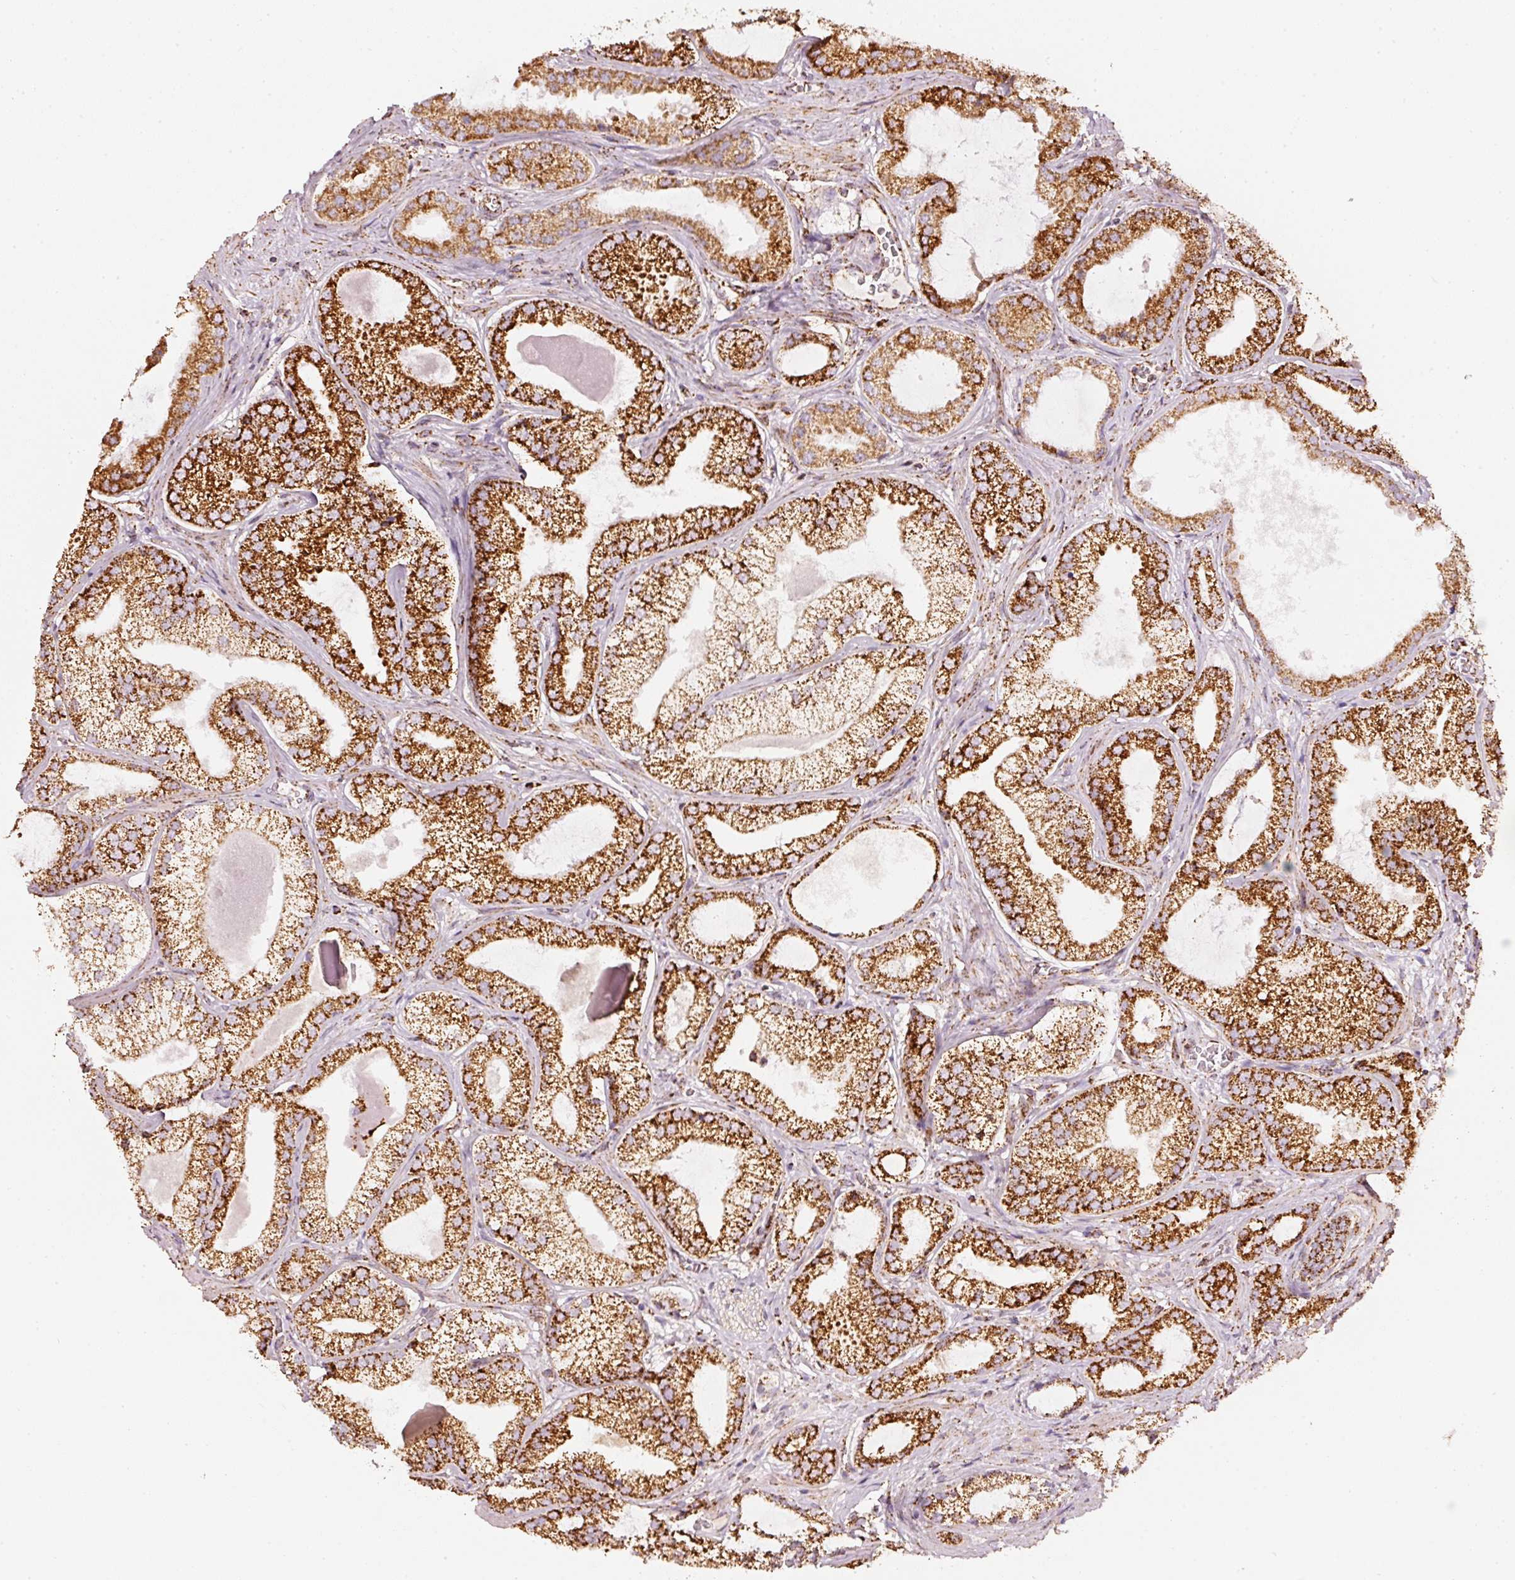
{"staining": {"intensity": "strong", "quantity": ">75%", "location": "cytoplasmic/membranous"}, "tissue": "prostate cancer", "cell_type": "Tumor cells", "image_type": "cancer", "snomed": [{"axis": "morphology", "description": "Adenocarcinoma, Medium grade"}, {"axis": "topography", "description": "Prostate"}], "caption": "Prostate adenocarcinoma (medium-grade) stained with DAB IHC shows high levels of strong cytoplasmic/membranous positivity in approximately >75% of tumor cells. Immunohistochemistry (ihc) stains the protein of interest in brown and the nuclei are stained blue.", "gene": "UQCRC1", "patient": {"sex": "male", "age": 57}}